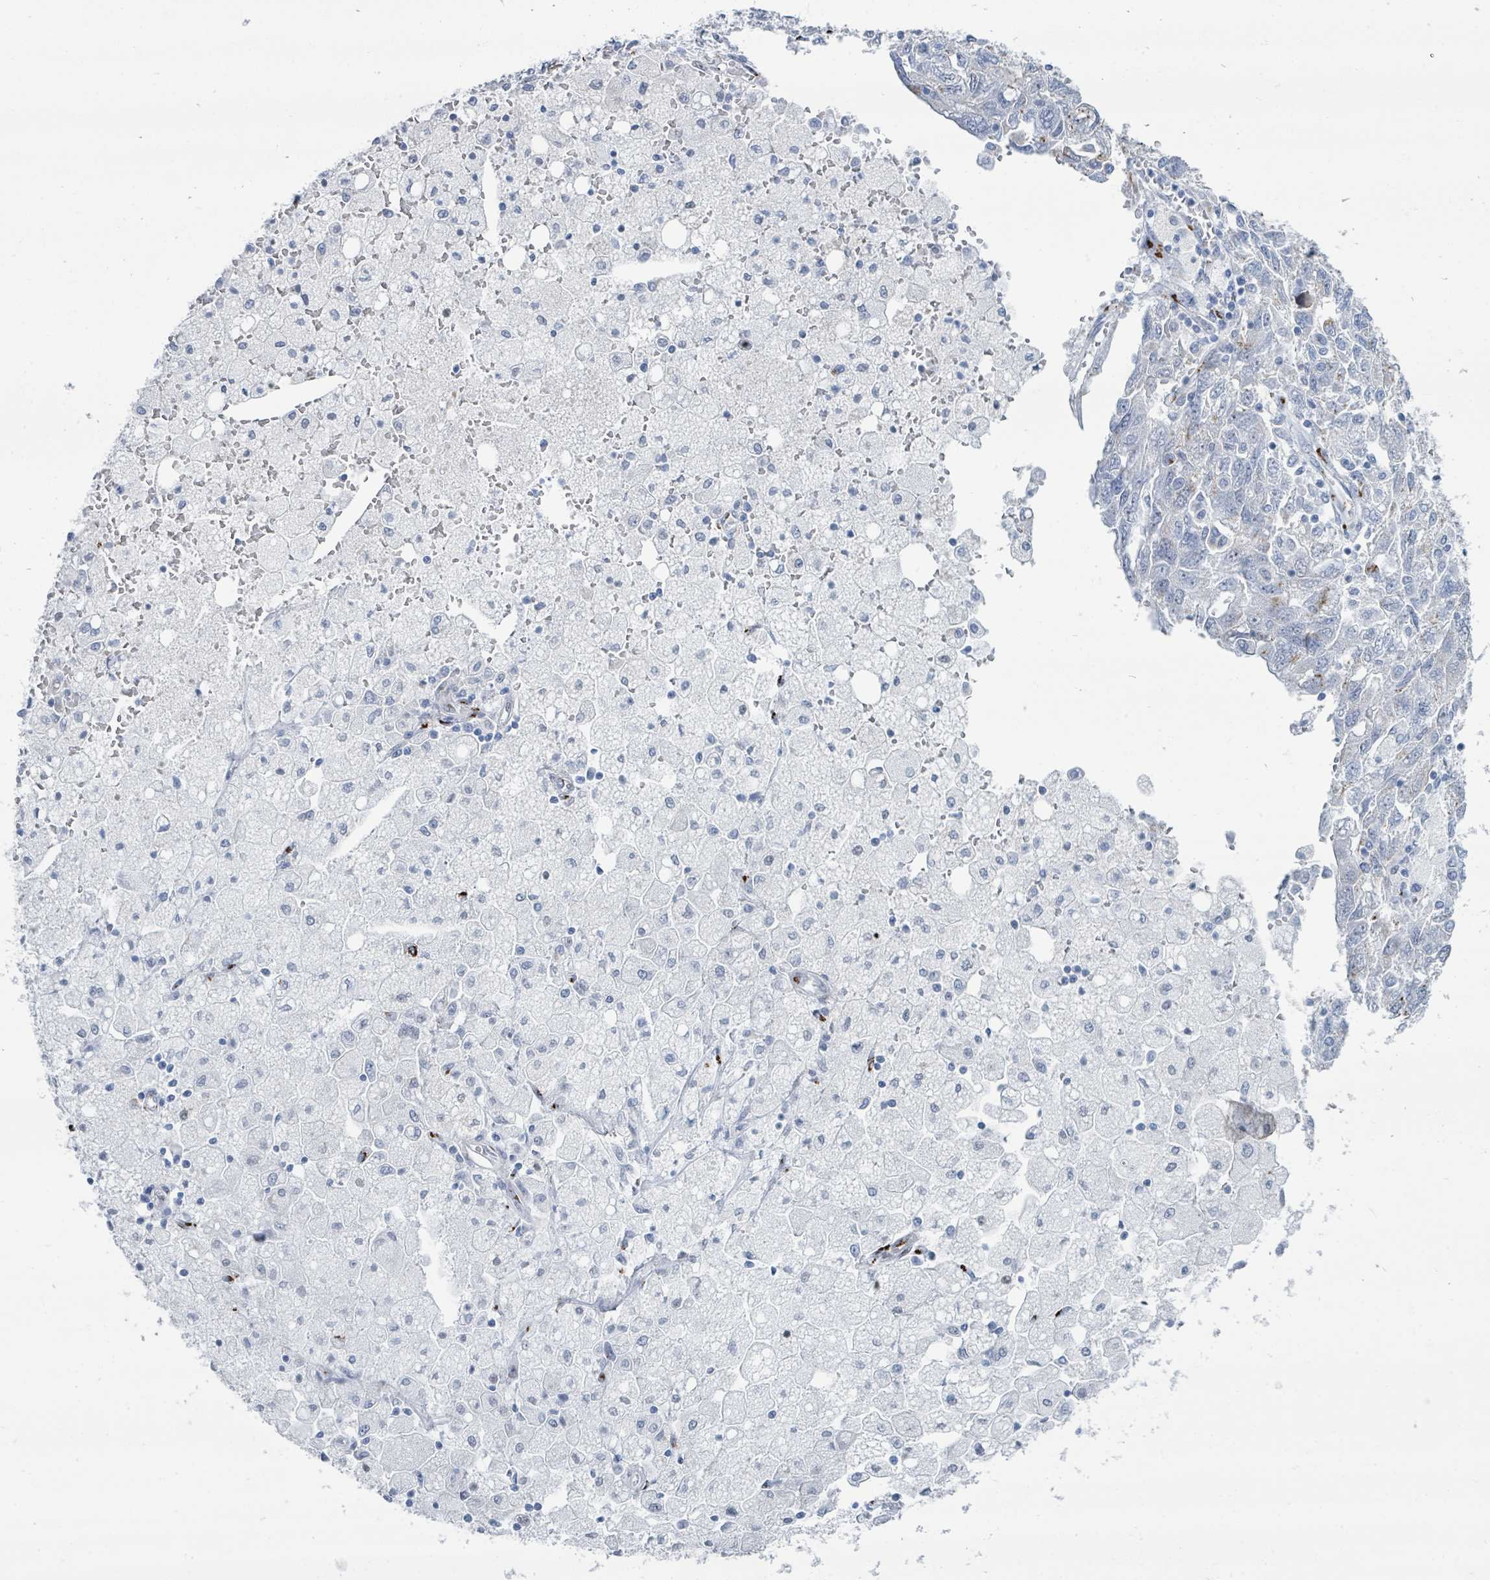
{"staining": {"intensity": "moderate", "quantity": "<25%", "location": "cytoplasmic/membranous"}, "tissue": "ovarian cancer", "cell_type": "Tumor cells", "image_type": "cancer", "snomed": [{"axis": "morphology", "description": "Carcinoma, NOS"}, {"axis": "morphology", "description": "Cystadenocarcinoma, serous, NOS"}, {"axis": "topography", "description": "Ovary"}], "caption": "Immunohistochemical staining of human ovarian serous cystadenocarcinoma demonstrates moderate cytoplasmic/membranous protein expression in approximately <25% of tumor cells. Ihc stains the protein in brown and the nuclei are stained blue.", "gene": "DCAF5", "patient": {"sex": "female", "age": 69}}